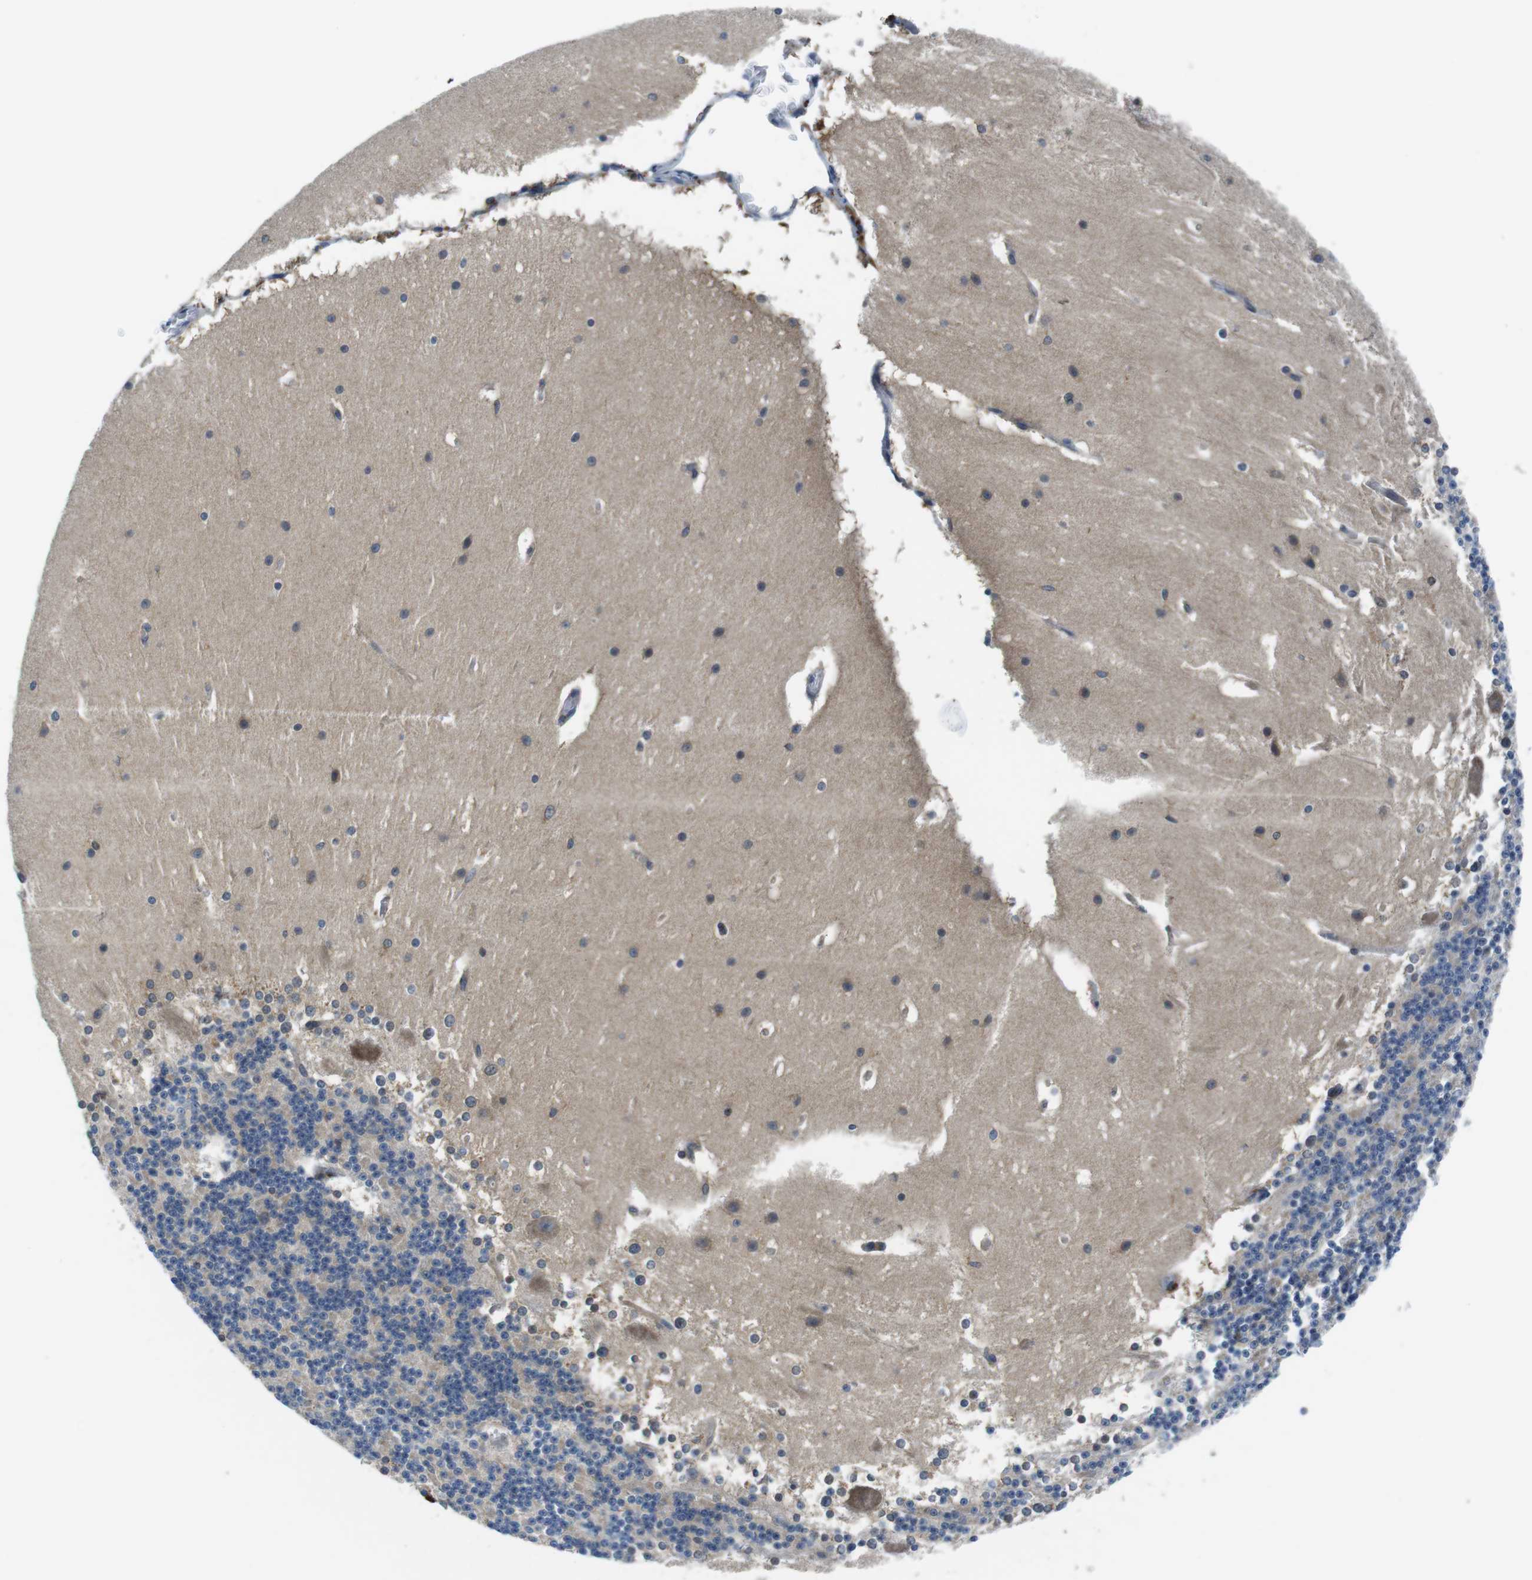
{"staining": {"intensity": "negative", "quantity": "none", "location": "none"}, "tissue": "cerebellum", "cell_type": "Cells in granular layer", "image_type": "normal", "snomed": [{"axis": "morphology", "description": "Normal tissue, NOS"}, {"axis": "topography", "description": "Cerebellum"}], "caption": "High magnification brightfield microscopy of normal cerebellum stained with DAB (brown) and counterstained with hematoxylin (blue): cells in granular layer show no significant positivity.", "gene": "PIK3CD", "patient": {"sex": "female", "age": 19}}